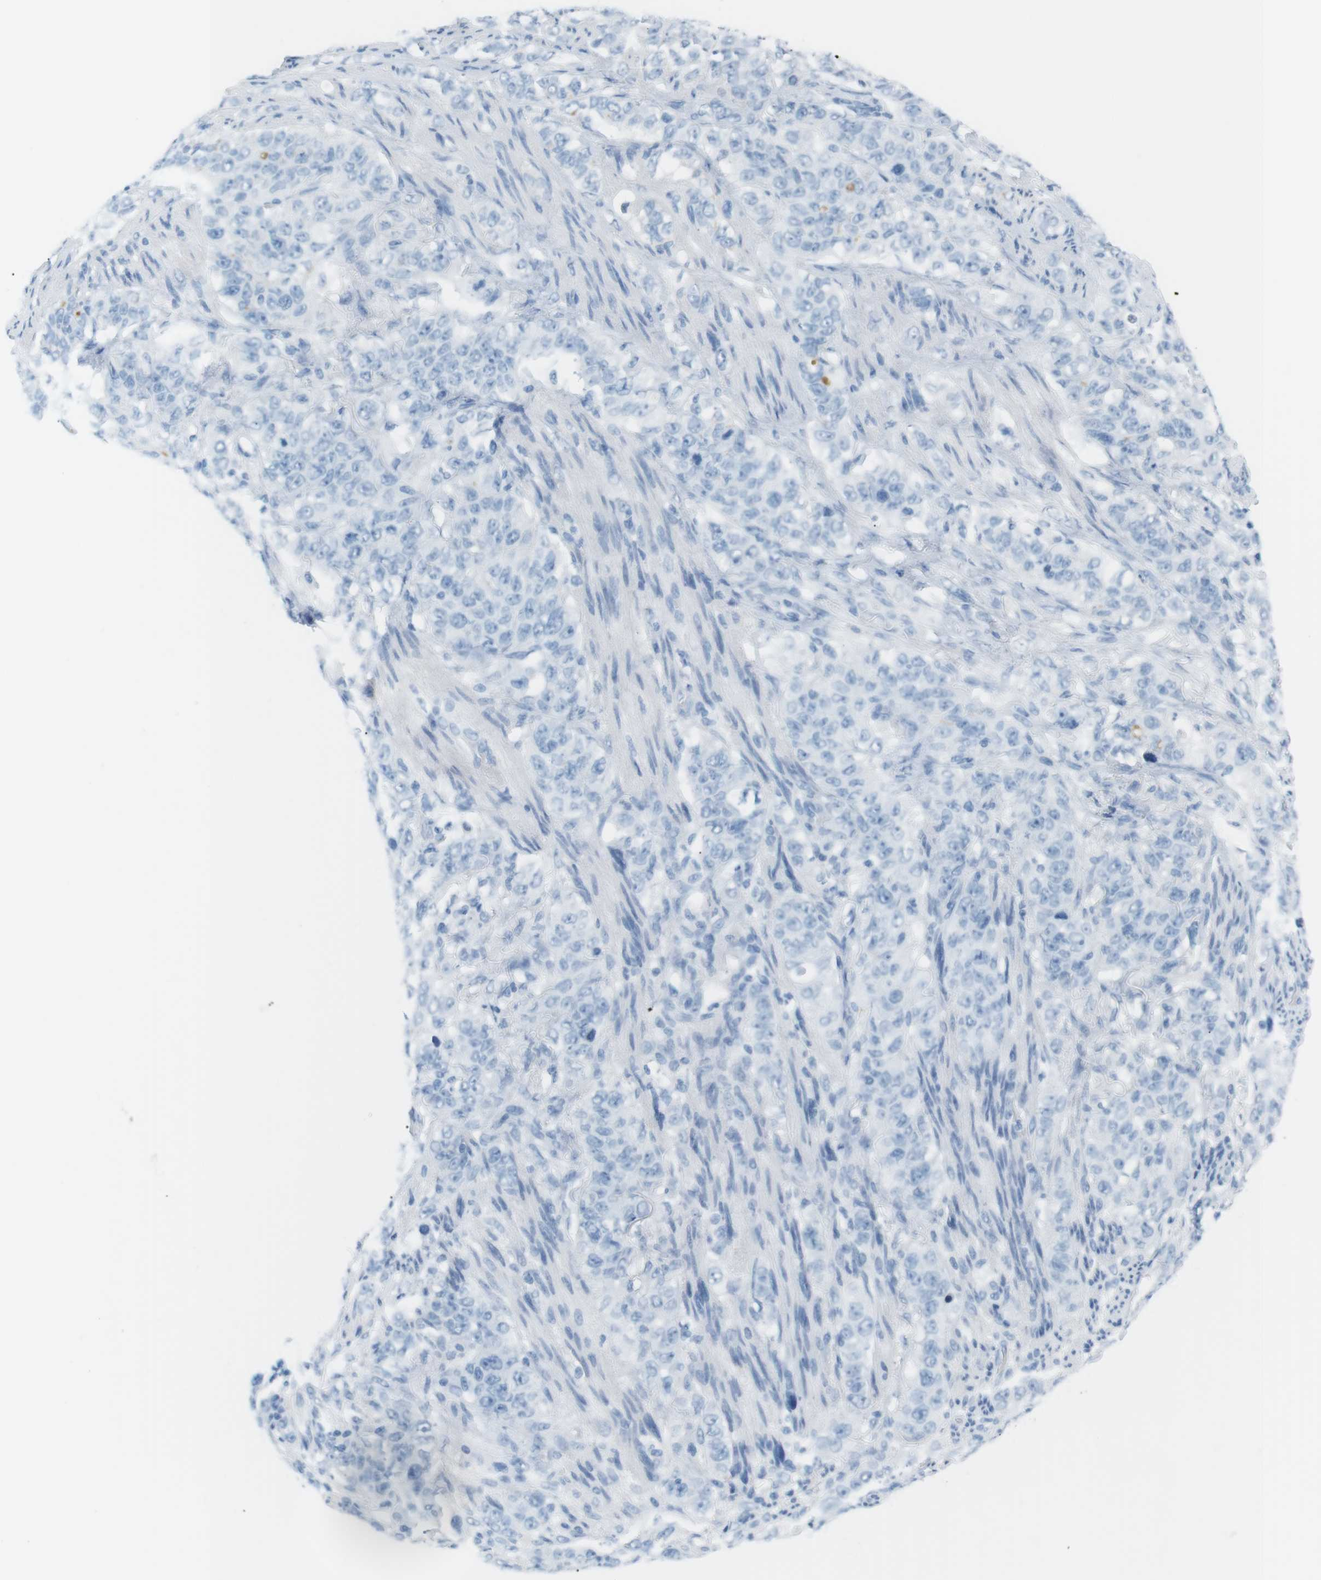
{"staining": {"intensity": "negative", "quantity": "none", "location": "none"}, "tissue": "stomach cancer", "cell_type": "Tumor cells", "image_type": "cancer", "snomed": [{"axis": "morphology", "description": "Adenocarcinoma, NOS"}, {"axis": "topography", "description": "Stomach"}], "caption": "Stomach cancer (adenocarcinoma) was stained to show a protein in brown. There is no significant staining in tumor cells.", "gene": "AZGP1", "patient": {"sex": "male", "age": 48}}